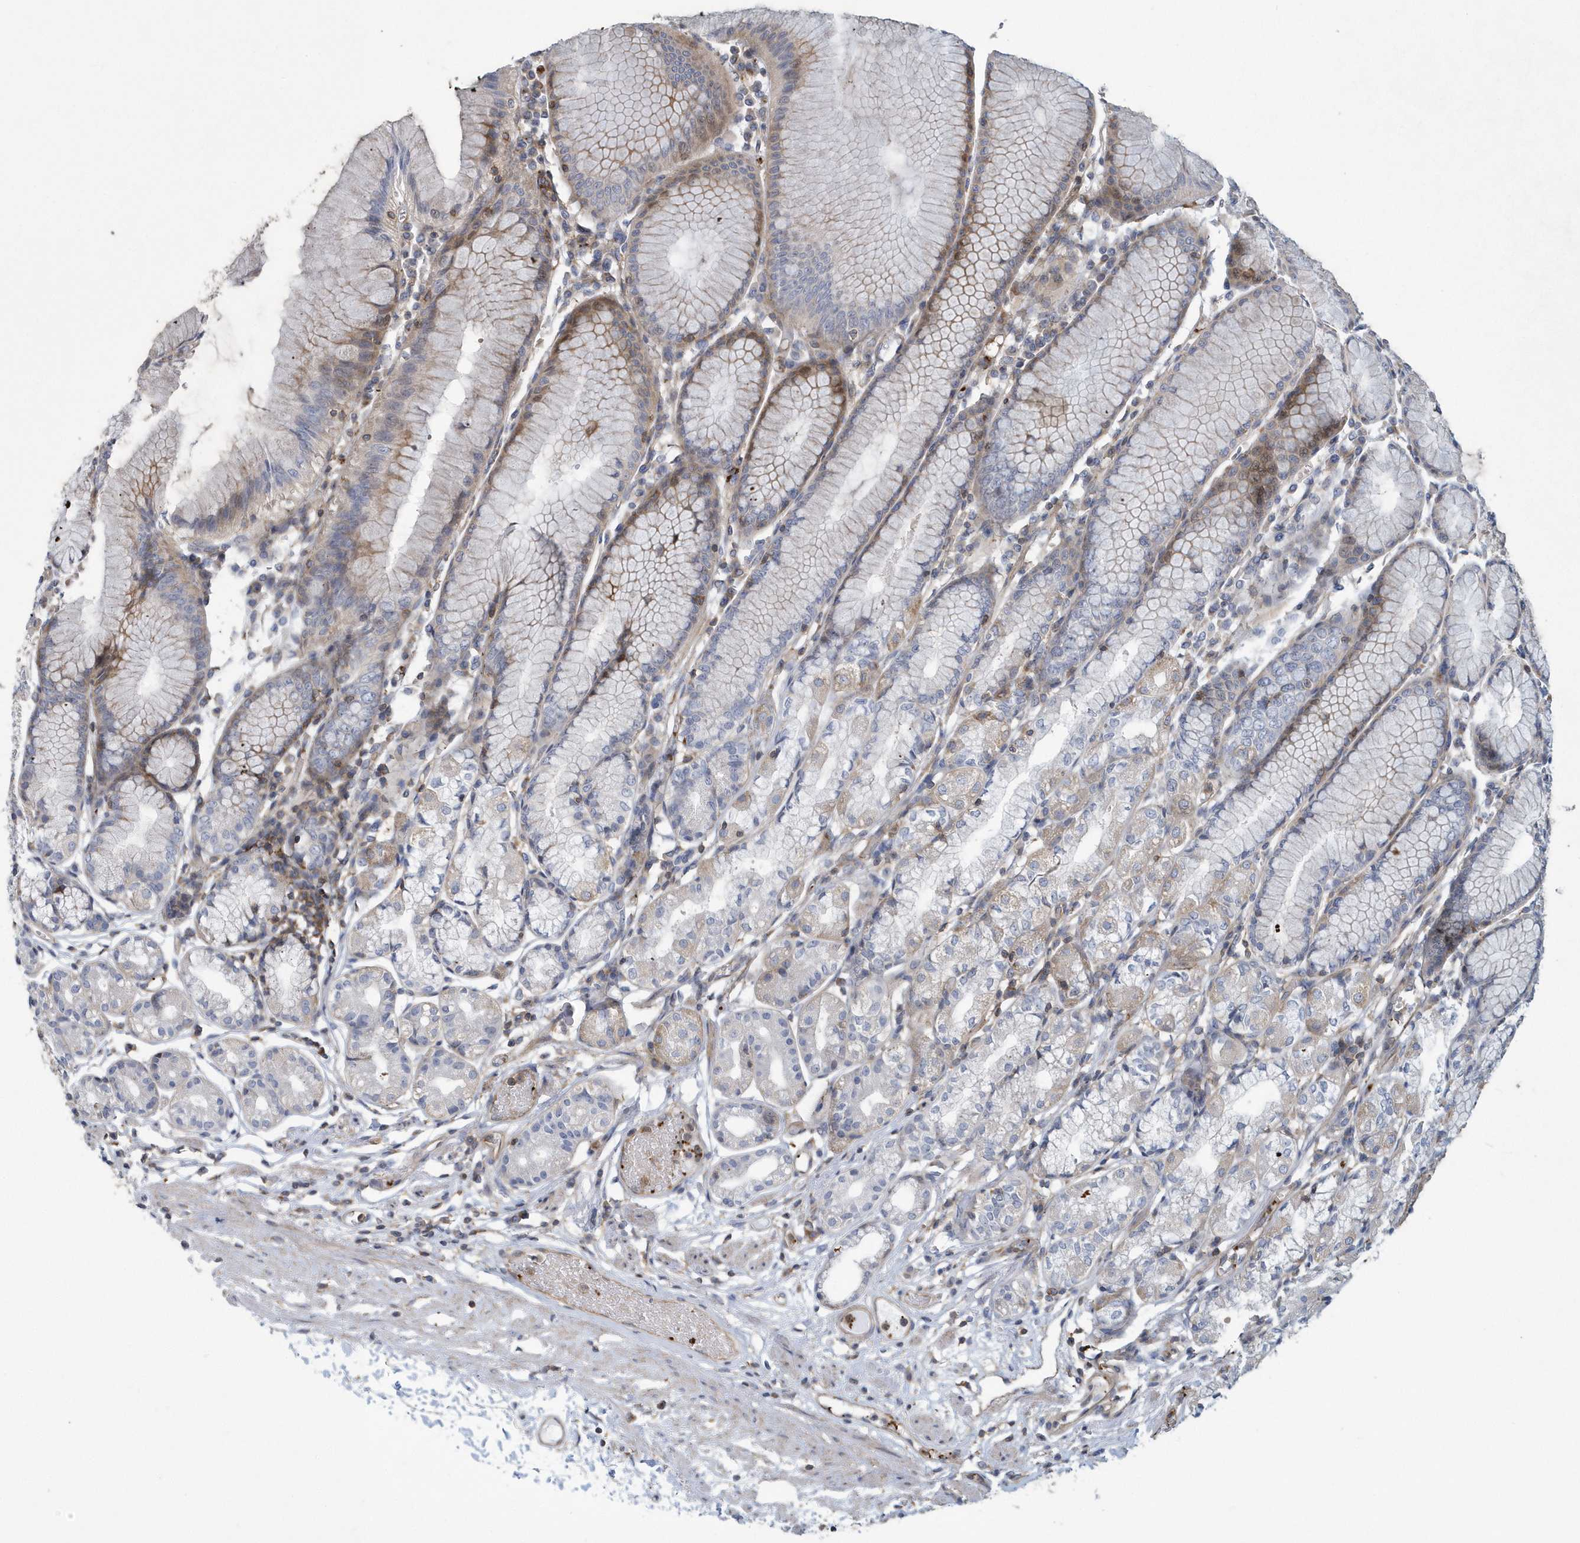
{"staining": {"intensity": "weak", "quantity": "<25%", "location": "cytoplasmic/membranous"}, "tissue": "stomach", "cell_type": "Glandular cells", "image_type": "normal", "snomed": [{"axis": "morphology", "description": "Normal tissue, NOS"}, {"axis": "topography", "description": "Stomach"}], "caption": "High magnification brightfield microscopy of unremarkable stomach stained with DAB (3,3'-diaminobenzidine) (brown) and counterstained with hematoxylin (blue): glandular cells show no significant expression.", "gene": "ARAP2", "patient": {"sex": "female", "age": 57}}